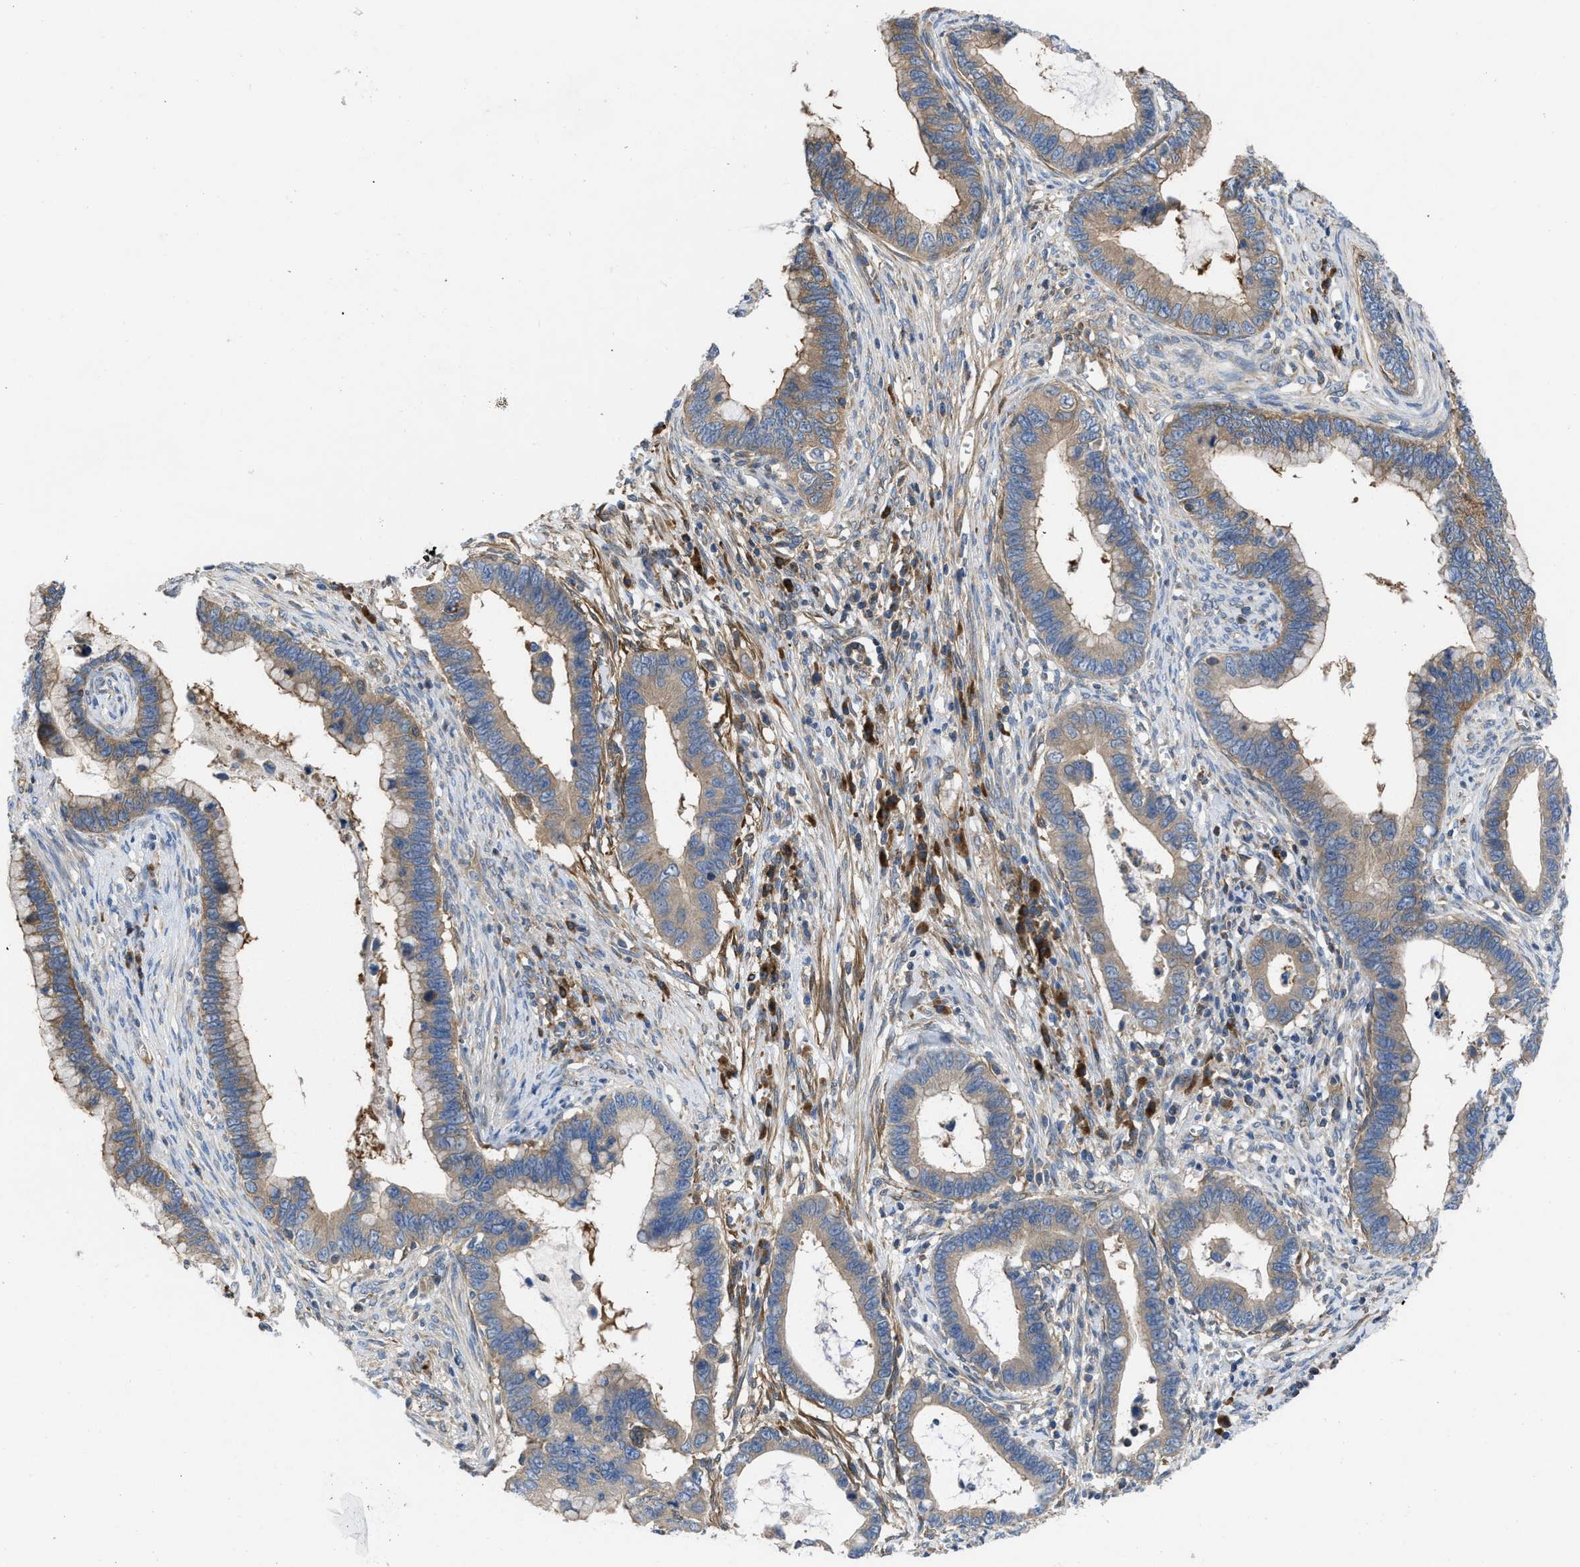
{"staining": {"intensity": "moderate", "quantity": ">75%", "location": "cytoplasmic/membranous"}, "tissue": "cervical cancer", "cell_type": "Tumor cells", "image_type": "cancer", "snomed": [{"axis": "morphology", "description": "Adenocarcinoma, NOS"}, {"axis": "topography", "description": "Cervix"}], "caption": "A high-resolution image shows immunohistochemistry staining of cervical cancer, which demonstrates moderate cytoplasmic/membranous expression in about >75% of tumor cells.", "gene": "CHKB", "patient": {"sex": "female", "age": 44}}